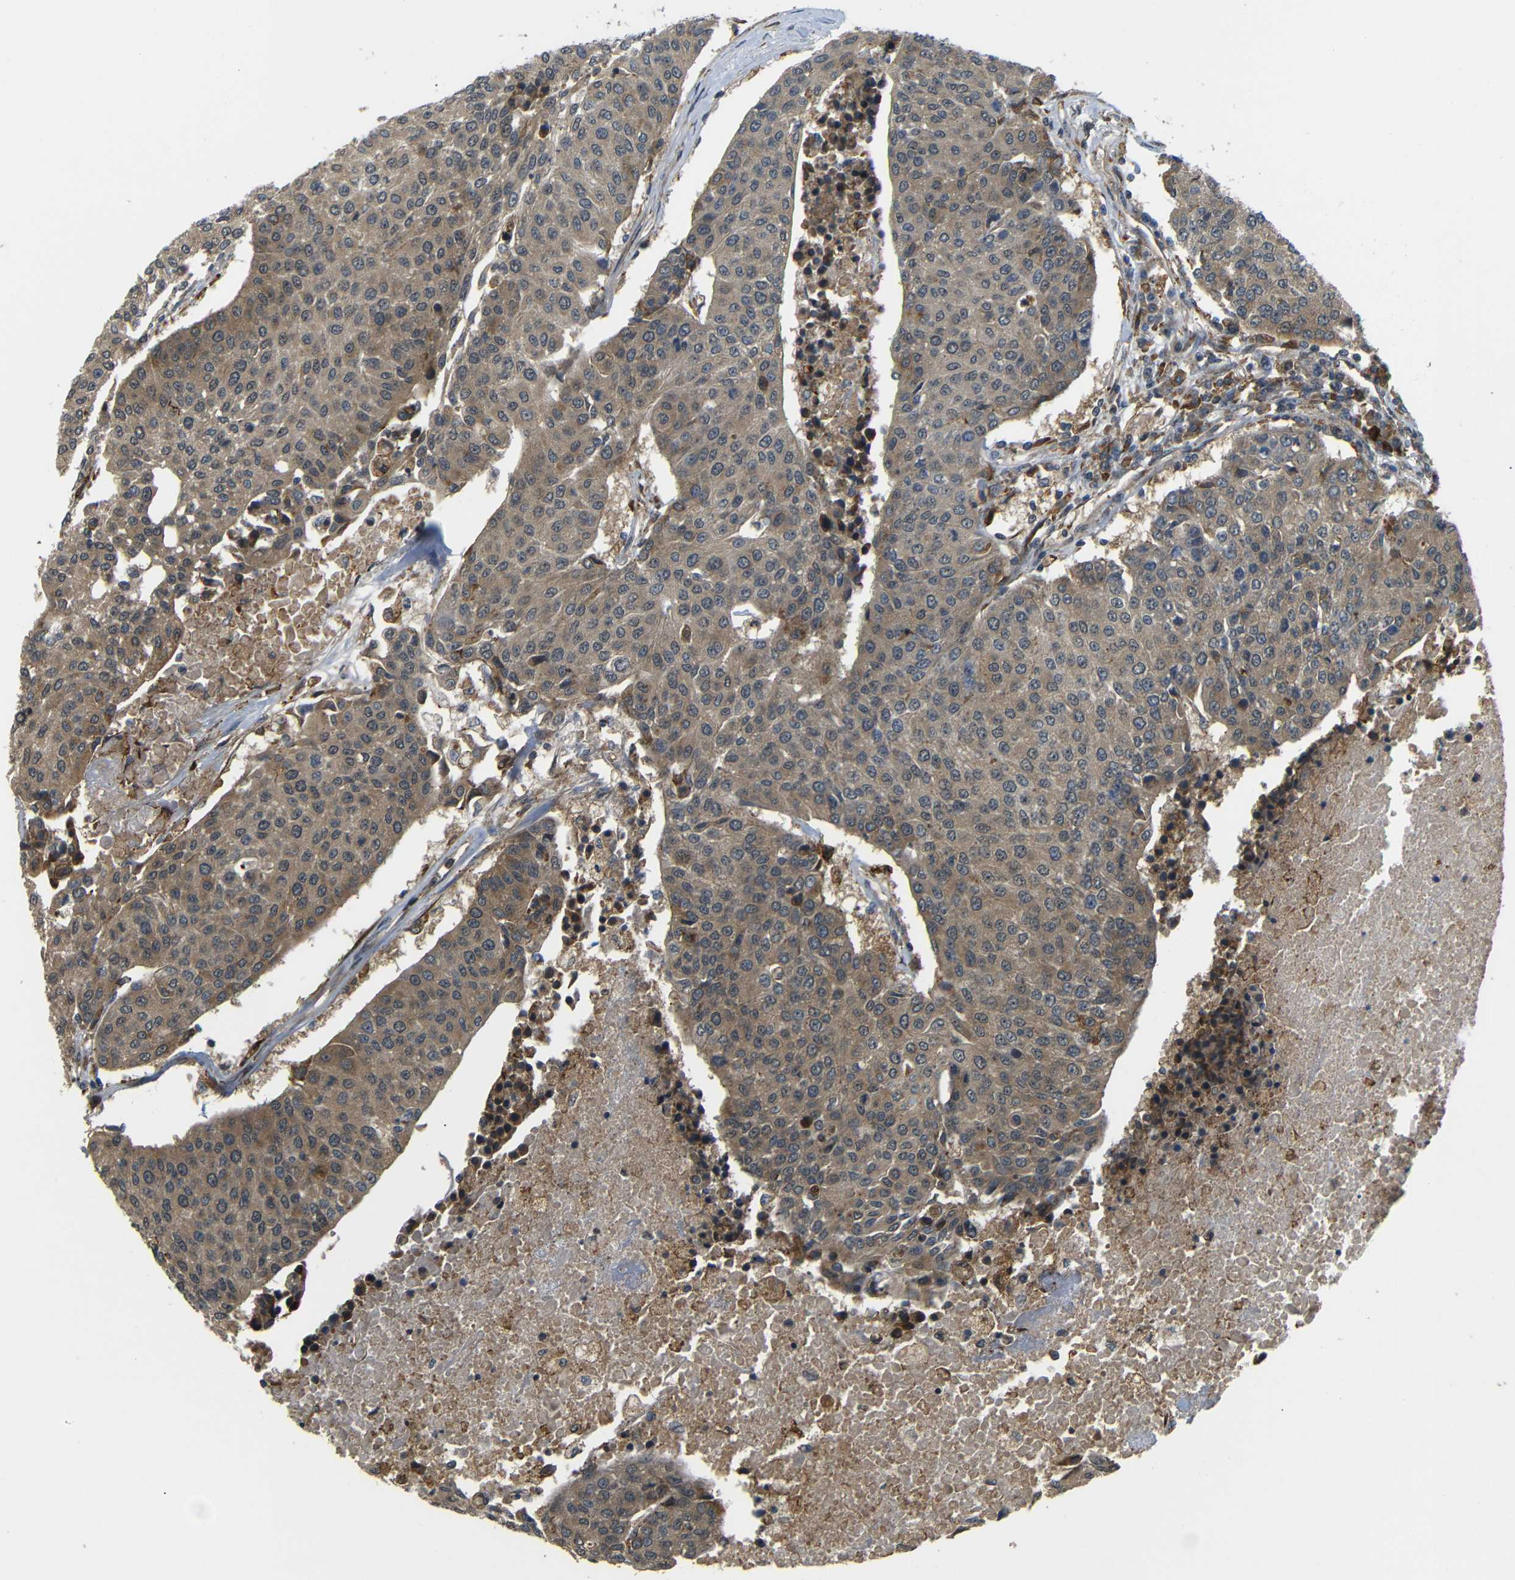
{"staining": {"intensity": "moderate", "quantity": ">75%", "location": "cytoplasmic/membranous"}, "tissue": "urothelial cancer", "cell_type": "Tumor cells", "image_type": "cancer", "snomed": [{"axis": "morphology", "description": "Urothelial carcinoma, High grade"}, {"axis": "topography", "description": "Urinary bladder"}], "caption": "Protein staining of urothelial cancer tissue reveals moderate cytoplasmic/membranous positivity in approximately >75% of tumor cells.", "gene": "EPHB2", "patient": {"sex": "female", "age": 85}}